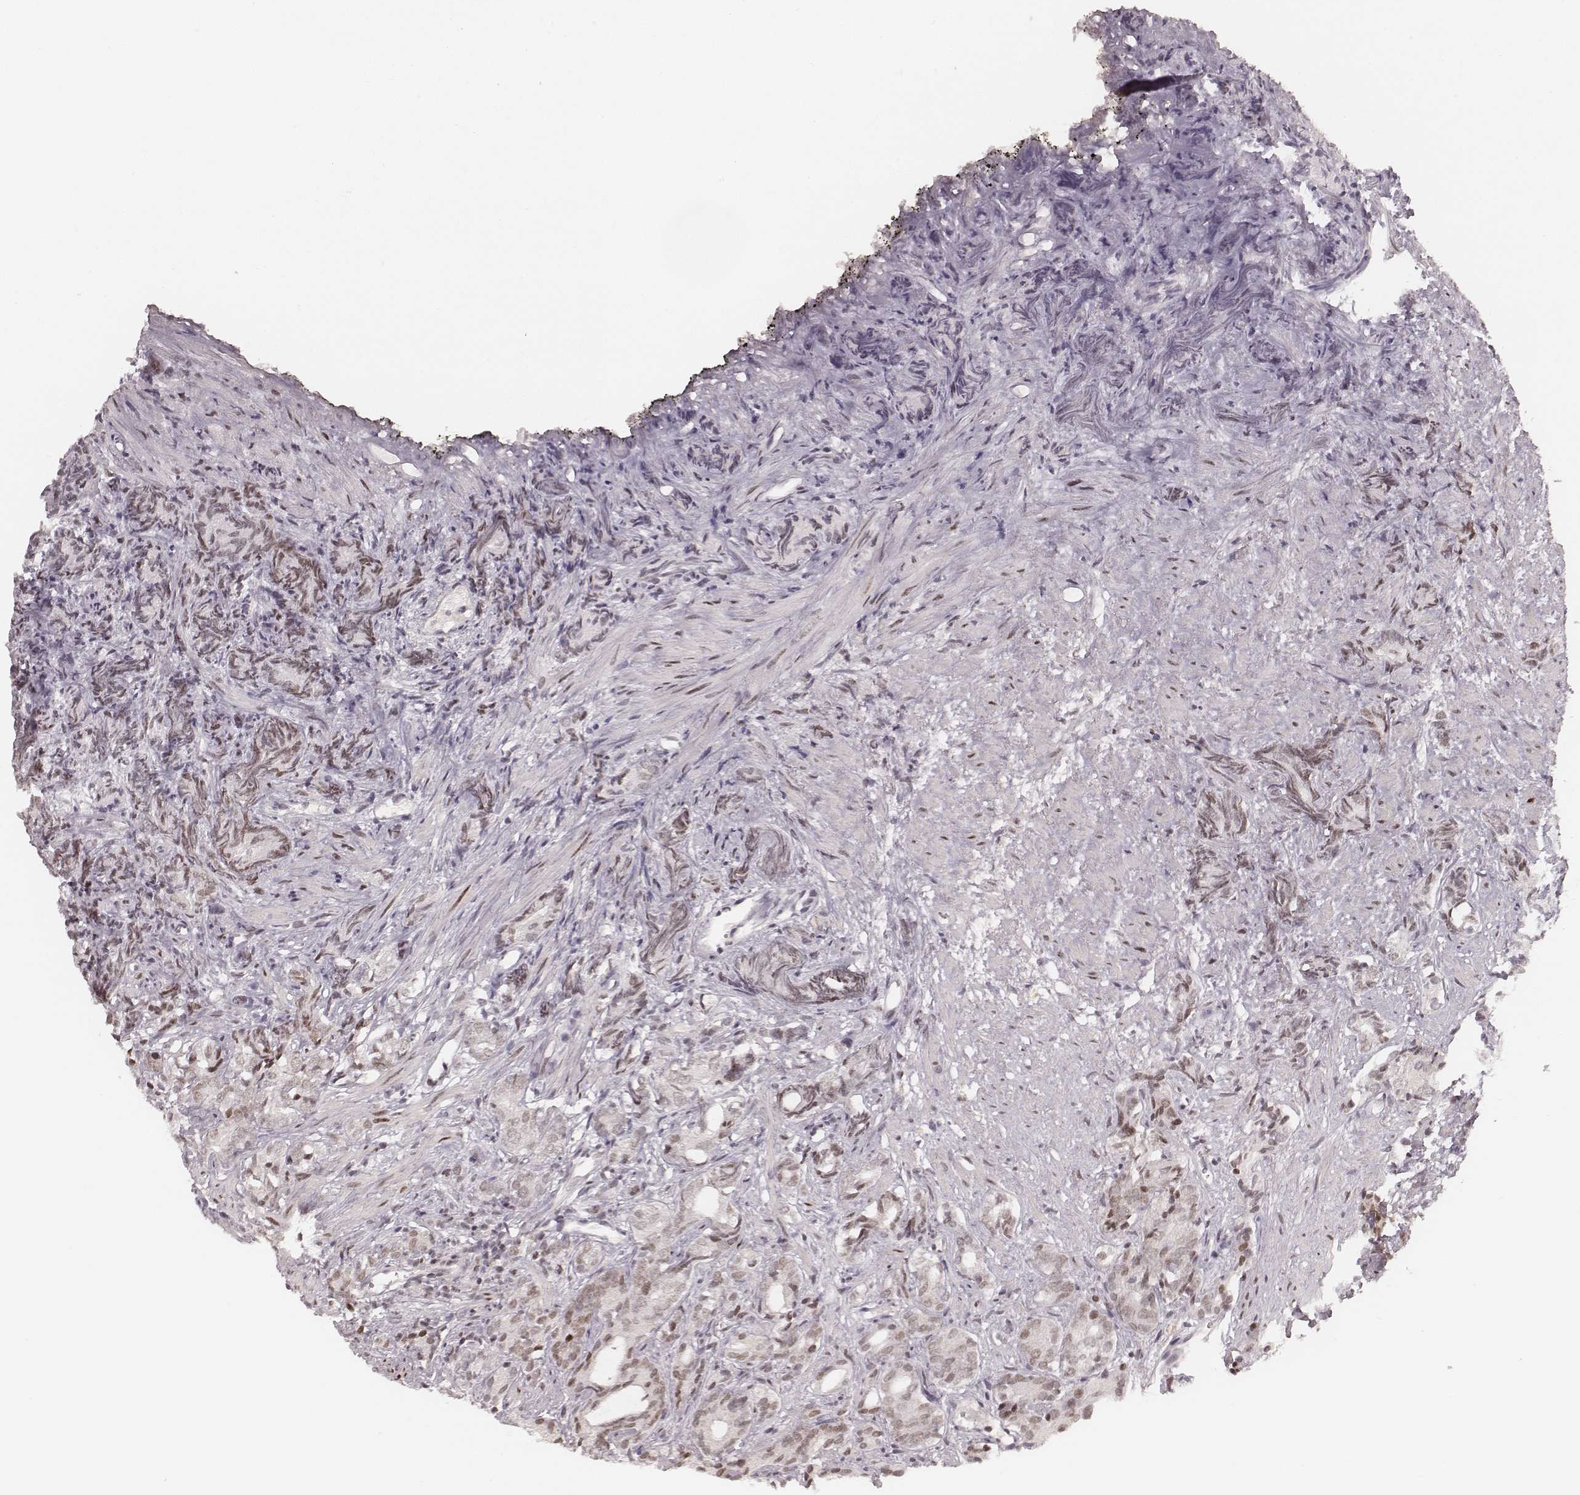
{"staining": {"intensity": "moderate", "quantity": "<25%", "location": "nuclear"}, "tissue": "prostate cancer", "cell_type": "Tumor cells", "image_type": "cancer", "snomed": [{"axis": "morphology", "description": "Adenocarcinoma, High grade"}, {"axis": "topography", "description": "Prostate"}], "caption": "Prostate cancer (high-grade adenocarcinoma) stained with DAB immunohistochemistry (IHC) demonstrates low levels of moderate nuclear expression in approximately <25% of tumor cells.", "gene": "HNRNPC", "patient": {"sex": "male", "age": 84}}